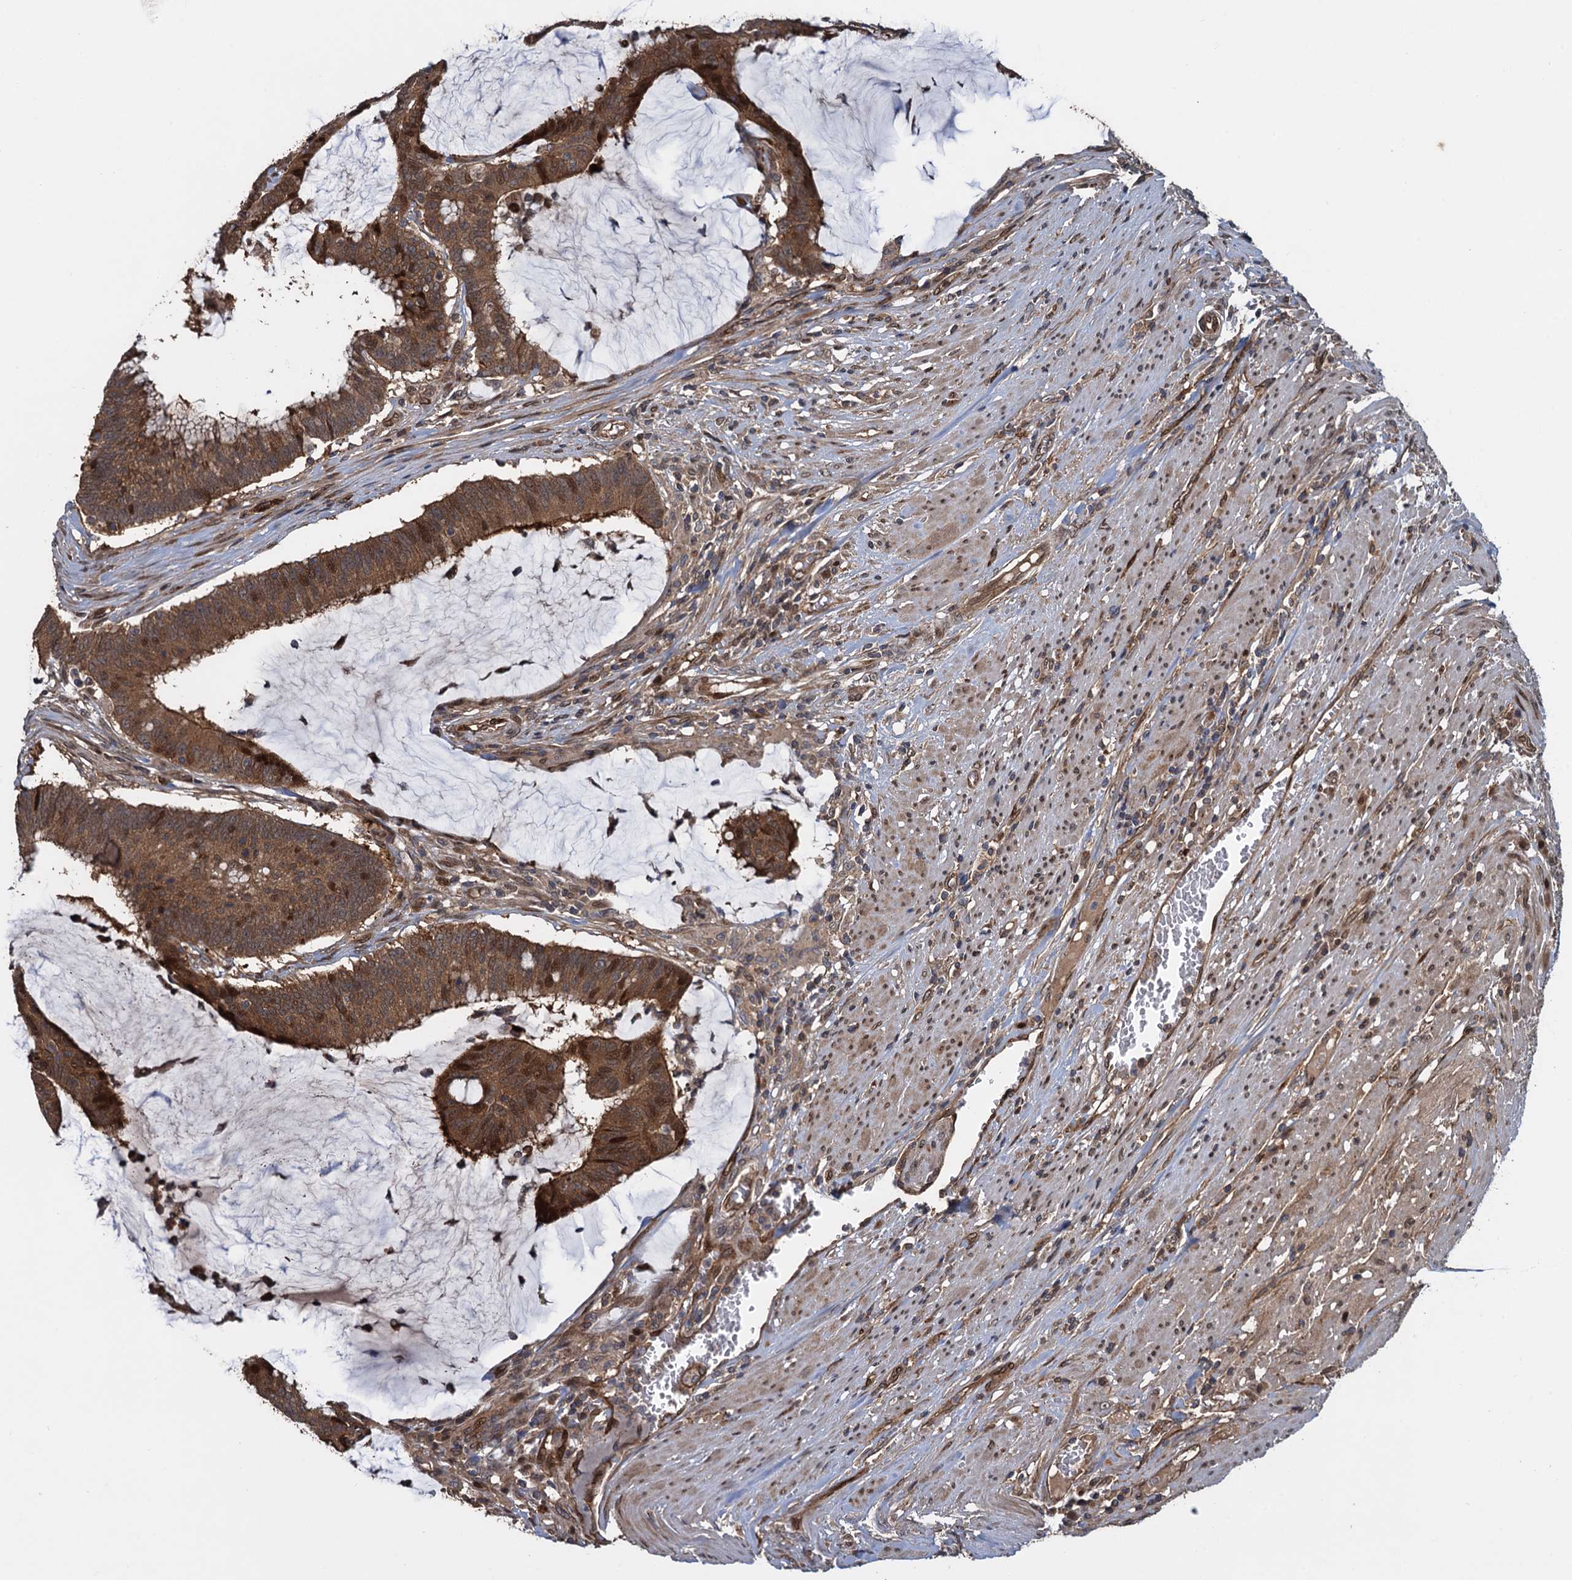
{"staining": {"intensity": "strong", "quantity": ">75%", "location": "cytoplasmic/membranous,nuclear"}, "tissue": "colorectal cancer", "cell_type": "Tumor cells", "image_type": "cancer", "snomed": [{"axis": "morphology", "description": "Adenocarcinoma, NOS"}, {"axis": "topography", "description": "Rectum"}], "caption": "Tumor cells demonstrate high levels of strong cytoplasmic/membranous and nuclear expression in about >75% of cells in human colorectal adenocarcinoma.", "gene": "RHOBTB1", "patient": {"sex": "female", "age": 77}}